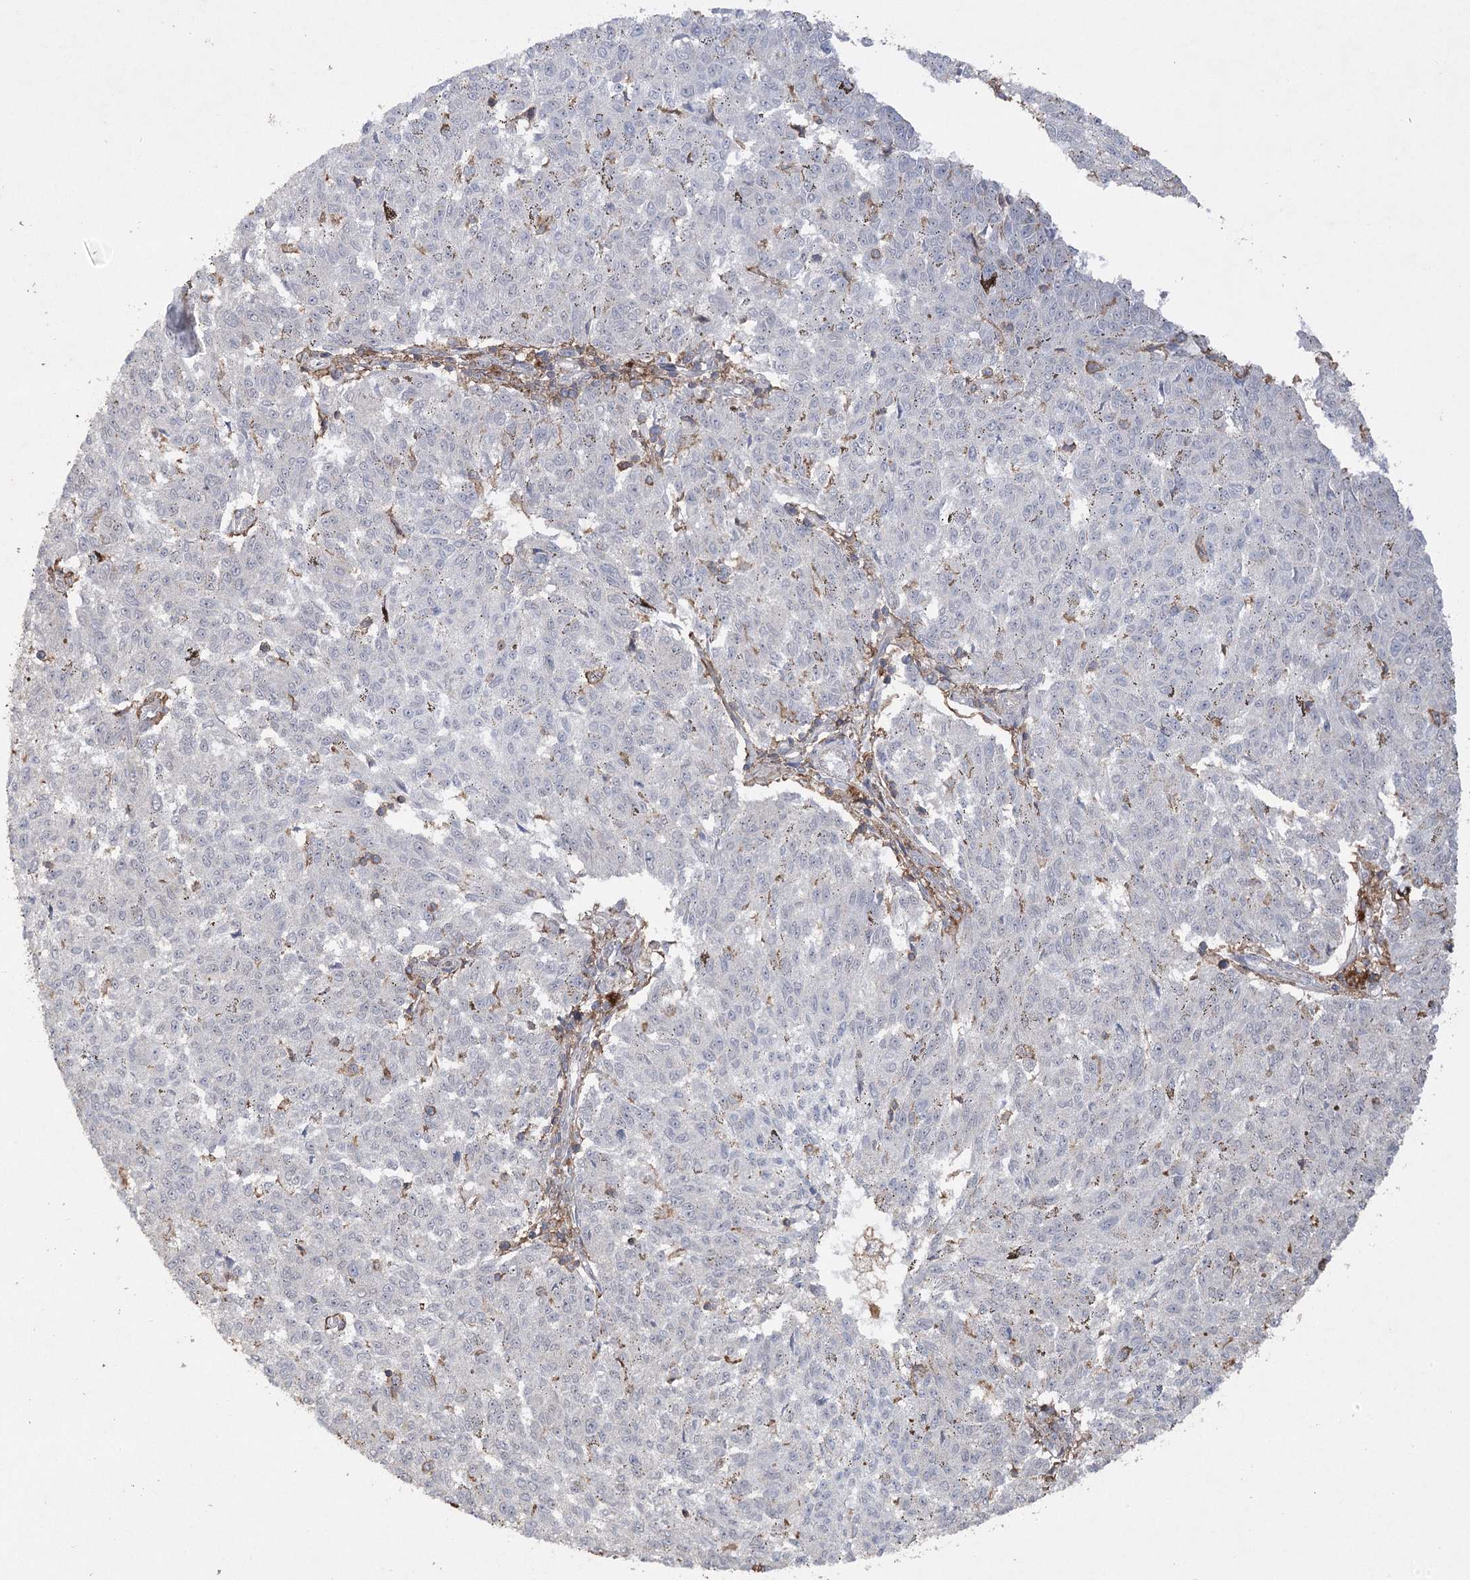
{"staining": {"intensity": "negative", "quantity": "none", "location": "none"}, "tissue": "melanoma", "cell_type": "Tumor cells", "image_type": "cancer", "snomed": [{"axis": "morphology", "description": "Malignant melanoma, NOS"}, {"axis": "topography", "description": "Skin"}], "caption": "A high-resolution photomicrograph shows IHC staining of malignant melanoma, which shows no significant positivity in tumor cells. (Stains: DAB immunohistochemistry with hematoxylin counter stain, Microscopy: brightfield microscopy at high magnification).", "gene": "OBSL1", "patient": {"sex": "female", "age": 72}}